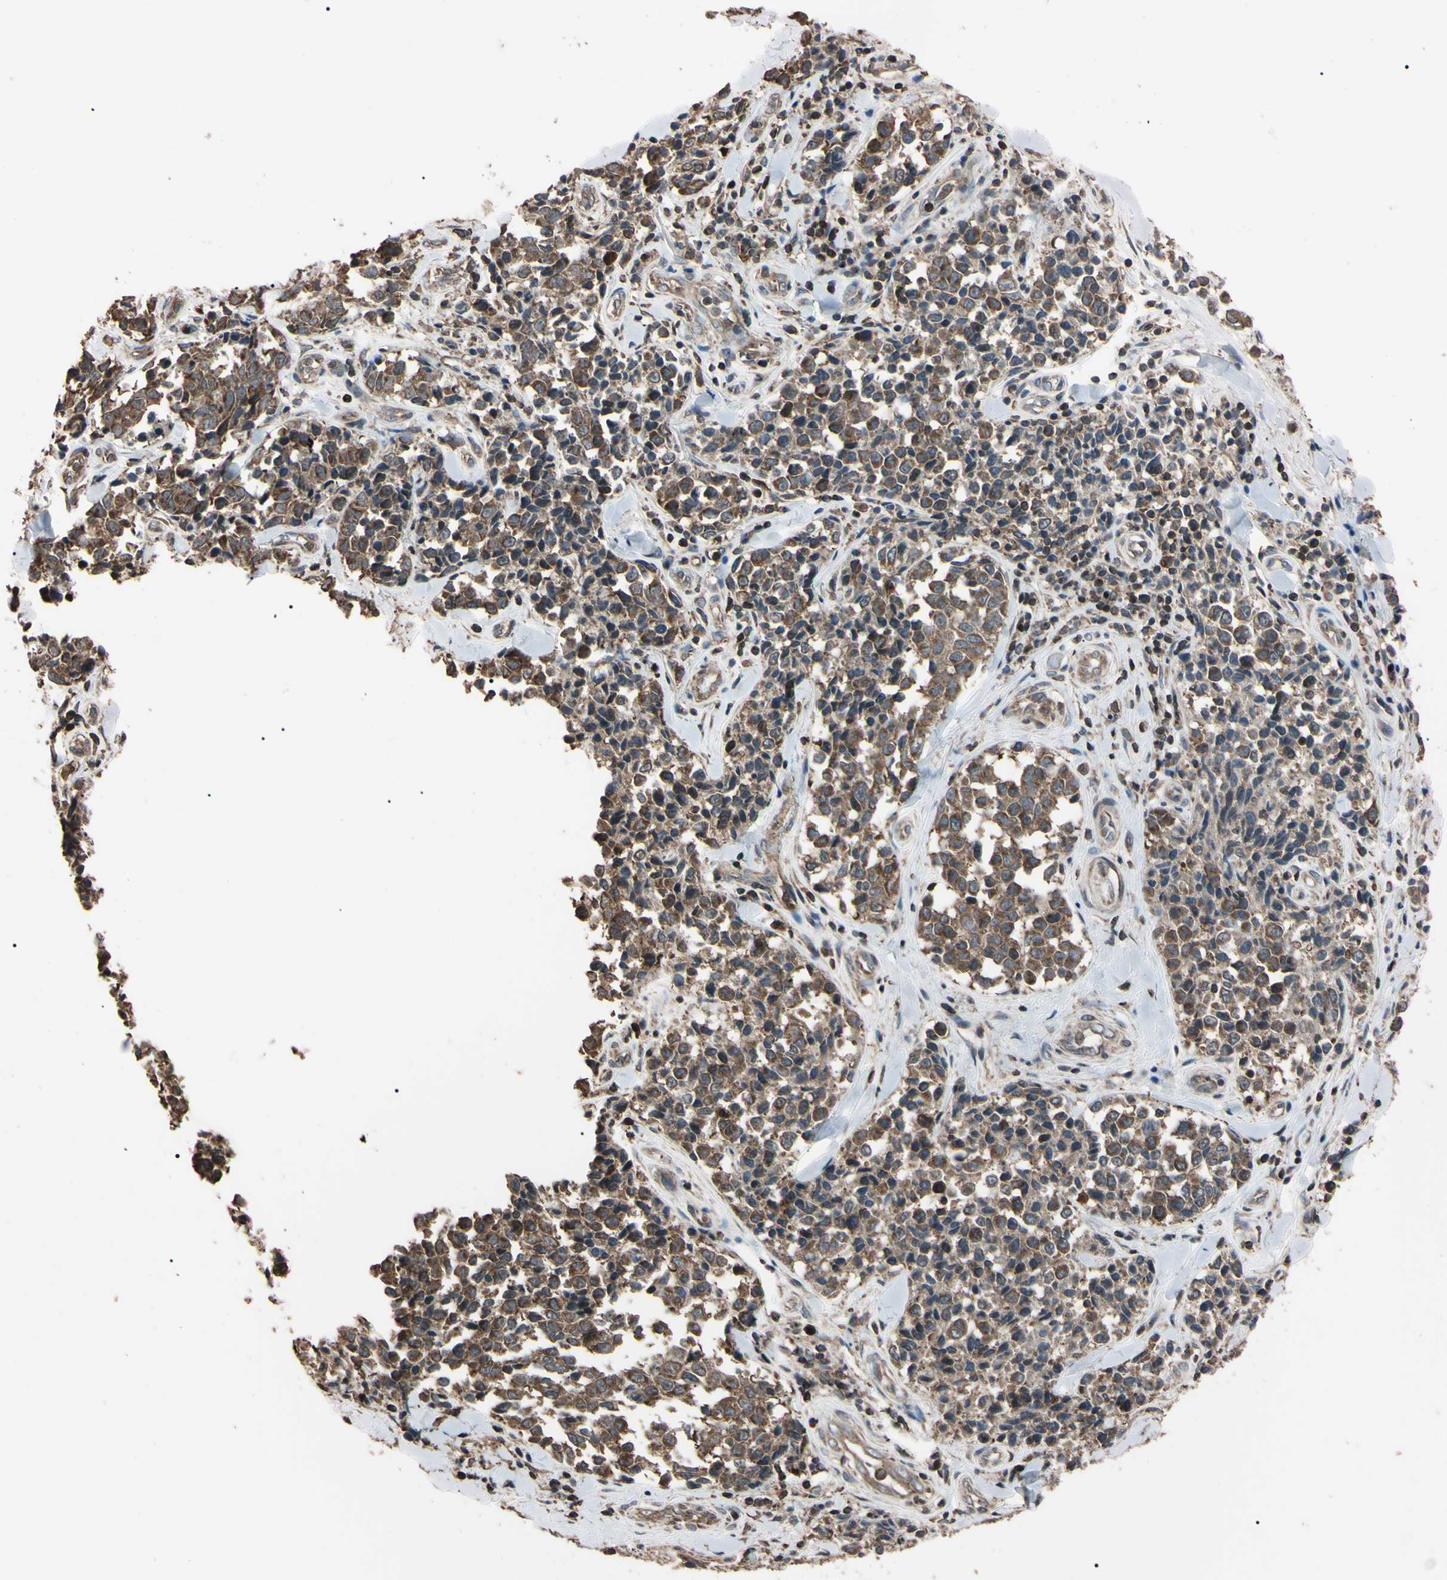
{"staining": {"intensity": "moderate", "quantity": "<25%", "location": "cytoplasmic/membranous"}, "tissue": "melanoma", "cell_type": "Tumor cells", "image_type": "cancer", "snomed": [{"axis": "morphology", "description": "Malignant melanoma, NOS"}, {"axis": "topography", "description": "Skin"}], "caption": "IHC photomicrograph of neoplastic tissue: melanoma stained using immunohistochemistry (IHC) demonstrates low levels of moderate protein expression localized specifically in the cytoplasmic/membranous of tumor cells, appearing as a cytoplasmic/membranous brown color.", "gene": "TNFRSF1A", "patient": {"sex": "female", "age": 64}}